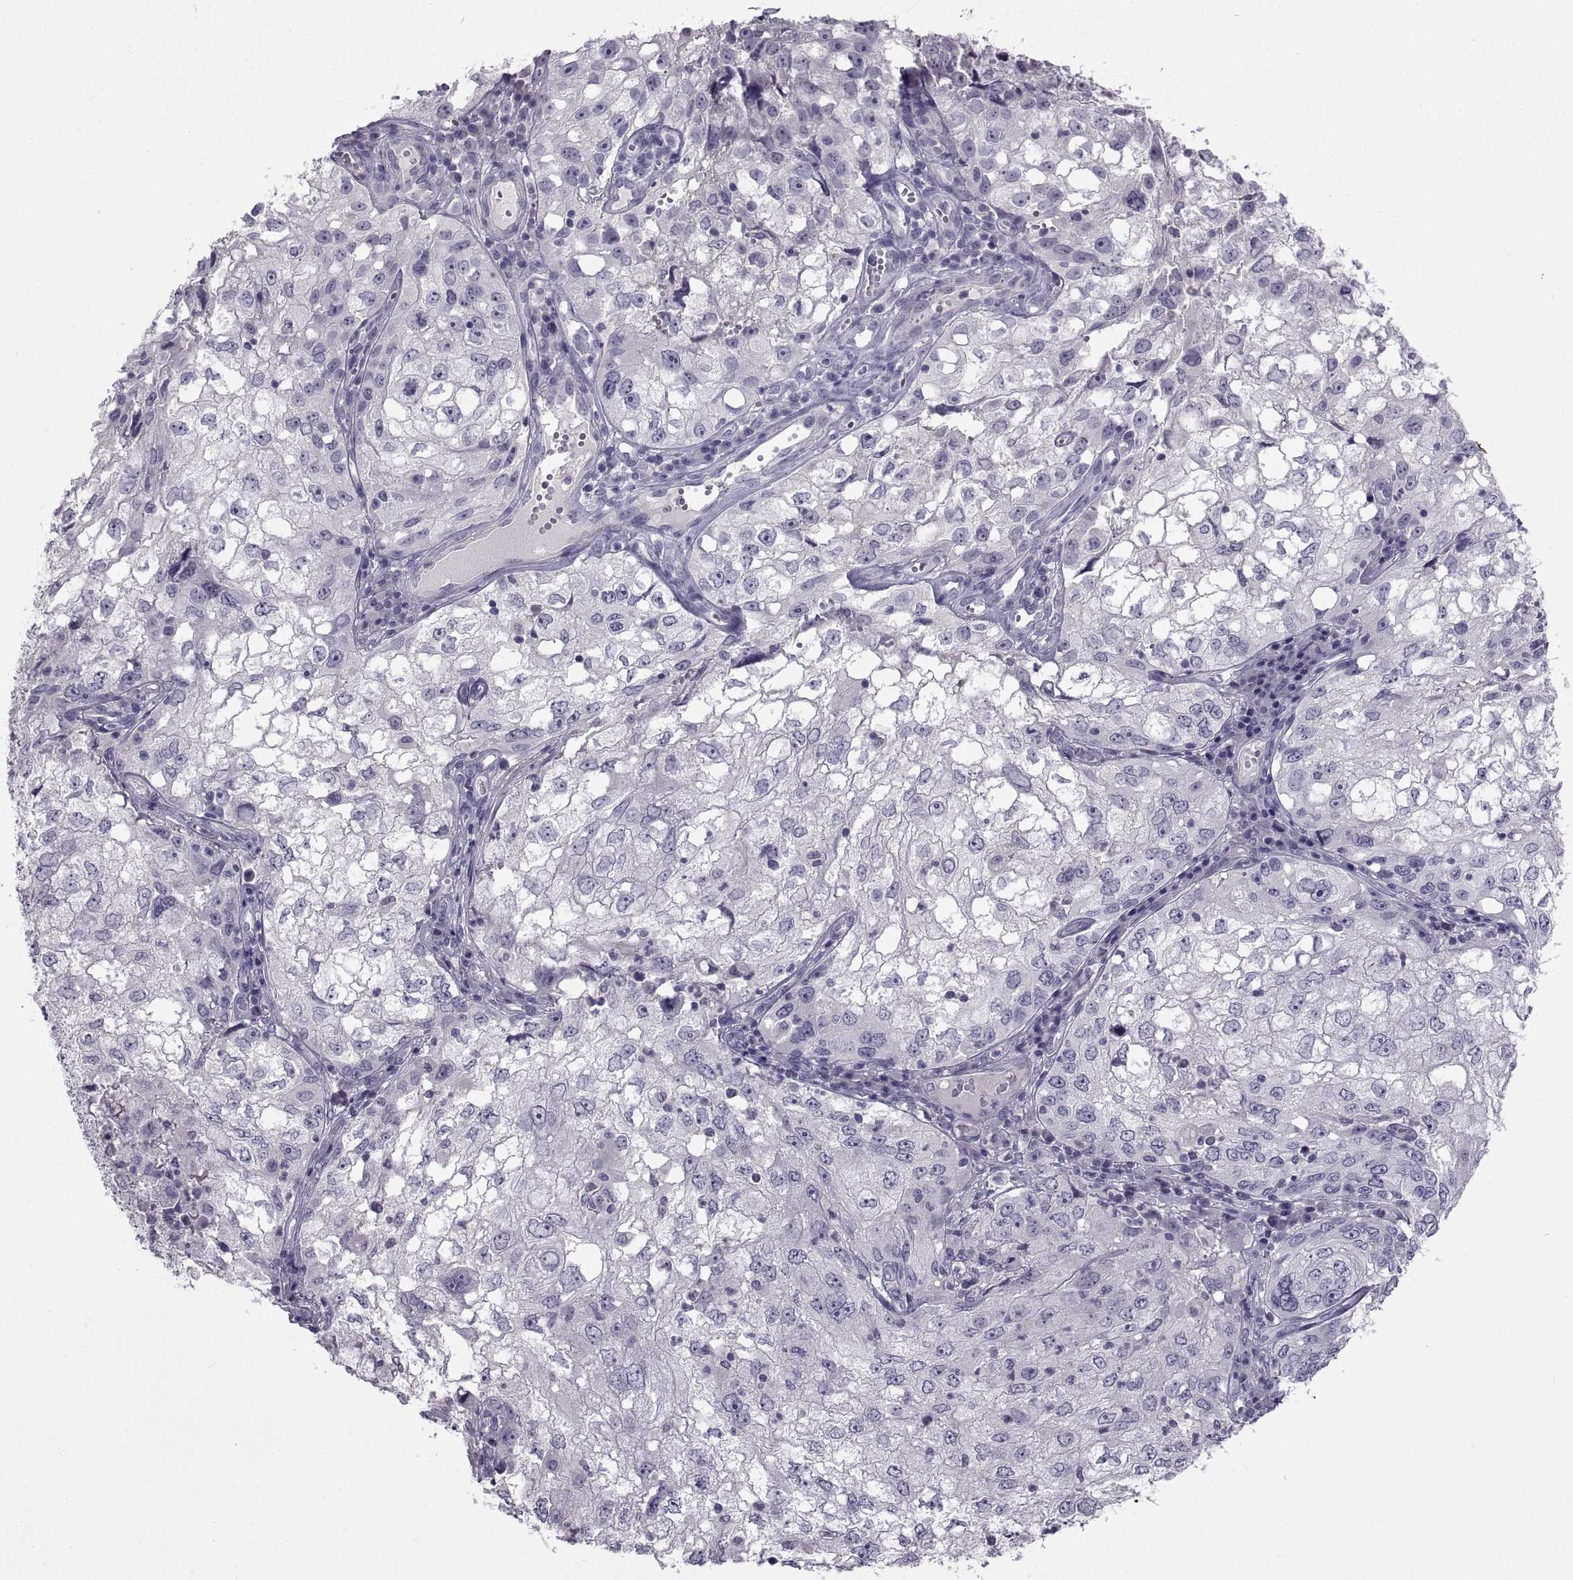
{"staining": {"intensity": "negative", "quantity": "none", "location": "none"}, "tissue": "cervical cancer", "cell_type": "Tumor cells", "image_type": "cancer", "snomed": [{"axis": "morphology", "description": "Squamous cell carcinoma, NOS"}, {"axis": "topography", "description": "Cervix"}], "caption": "DAB (3,3'-diaminobenzidine) immunohistochemical staining of human cervical cancer (squamous cell carcinoma) reveals no significant expression in tumor cells. The staining is performed using DAB brown chromogen with nuclei counter-stained in using hematoxylin.", "gene": "BSPH1", "patient": {"sex": "female", "age": 36}}